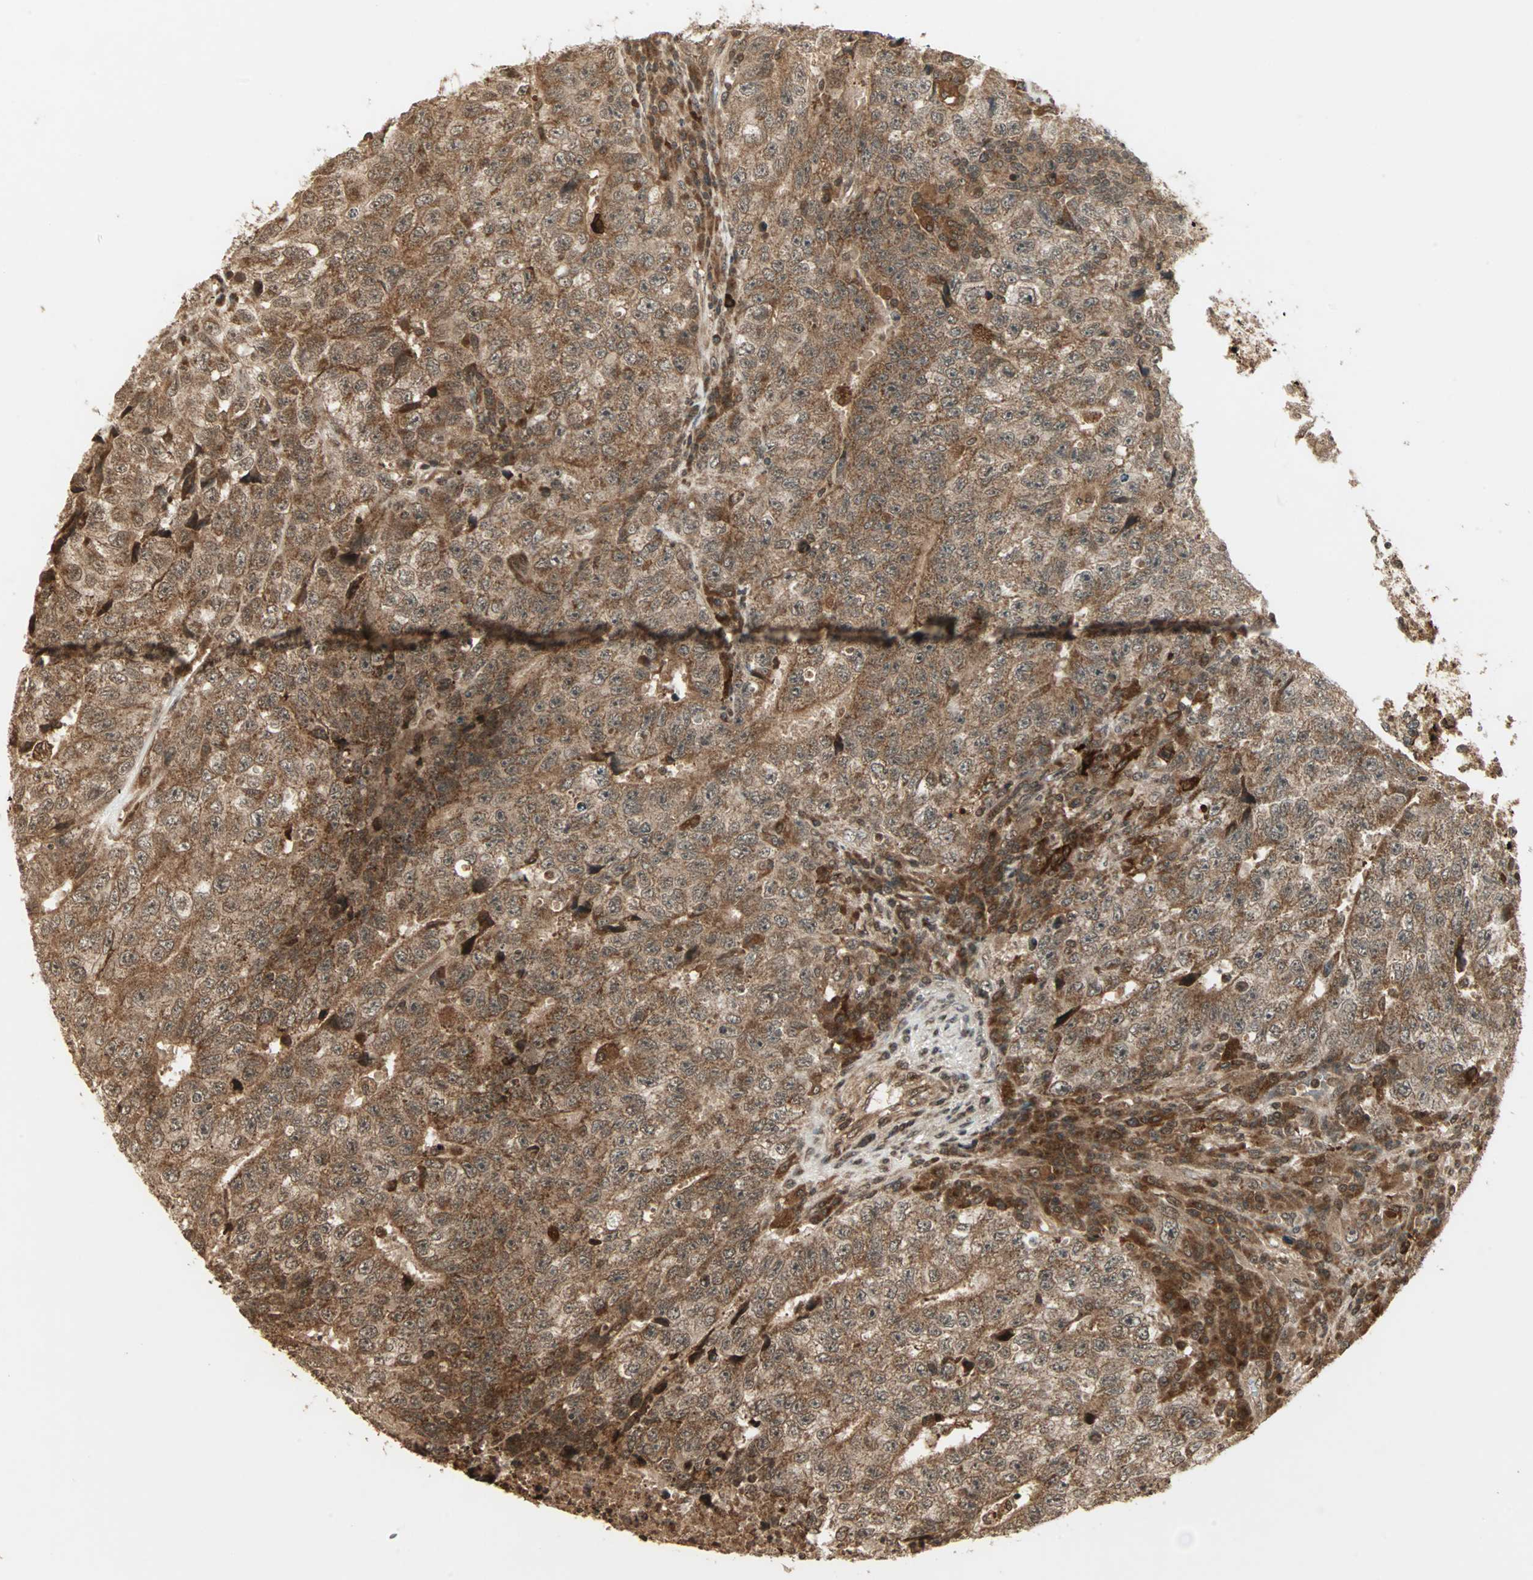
{"staining": {"intensity": "strong", "quantity": ">75%", "location": "cytoplasmic/membranous"}, "tissue": "testis cancer", "cell_type": "Tumor cells", "image_type": "cancer", "snomed": [{"axis": "morphology", "description": "Necrosis, NOS"}, {"axis": "morphology", "description": "Carcinoma, Embryonal, NOS"}, {"axis": "topography", "description": "Testis"}], "caption": "IHC photomicrograph of neoplastic tissue: testis cancer stained using immunohistochemistry shows high levels of strong protein expression localized specifically in the cytoplasmic/membranous of tumor cells, appearing as a cytoplasmic/membranous brown color.", "gene": "RFFL", "patient": {"sex": "male", "age": 19}}